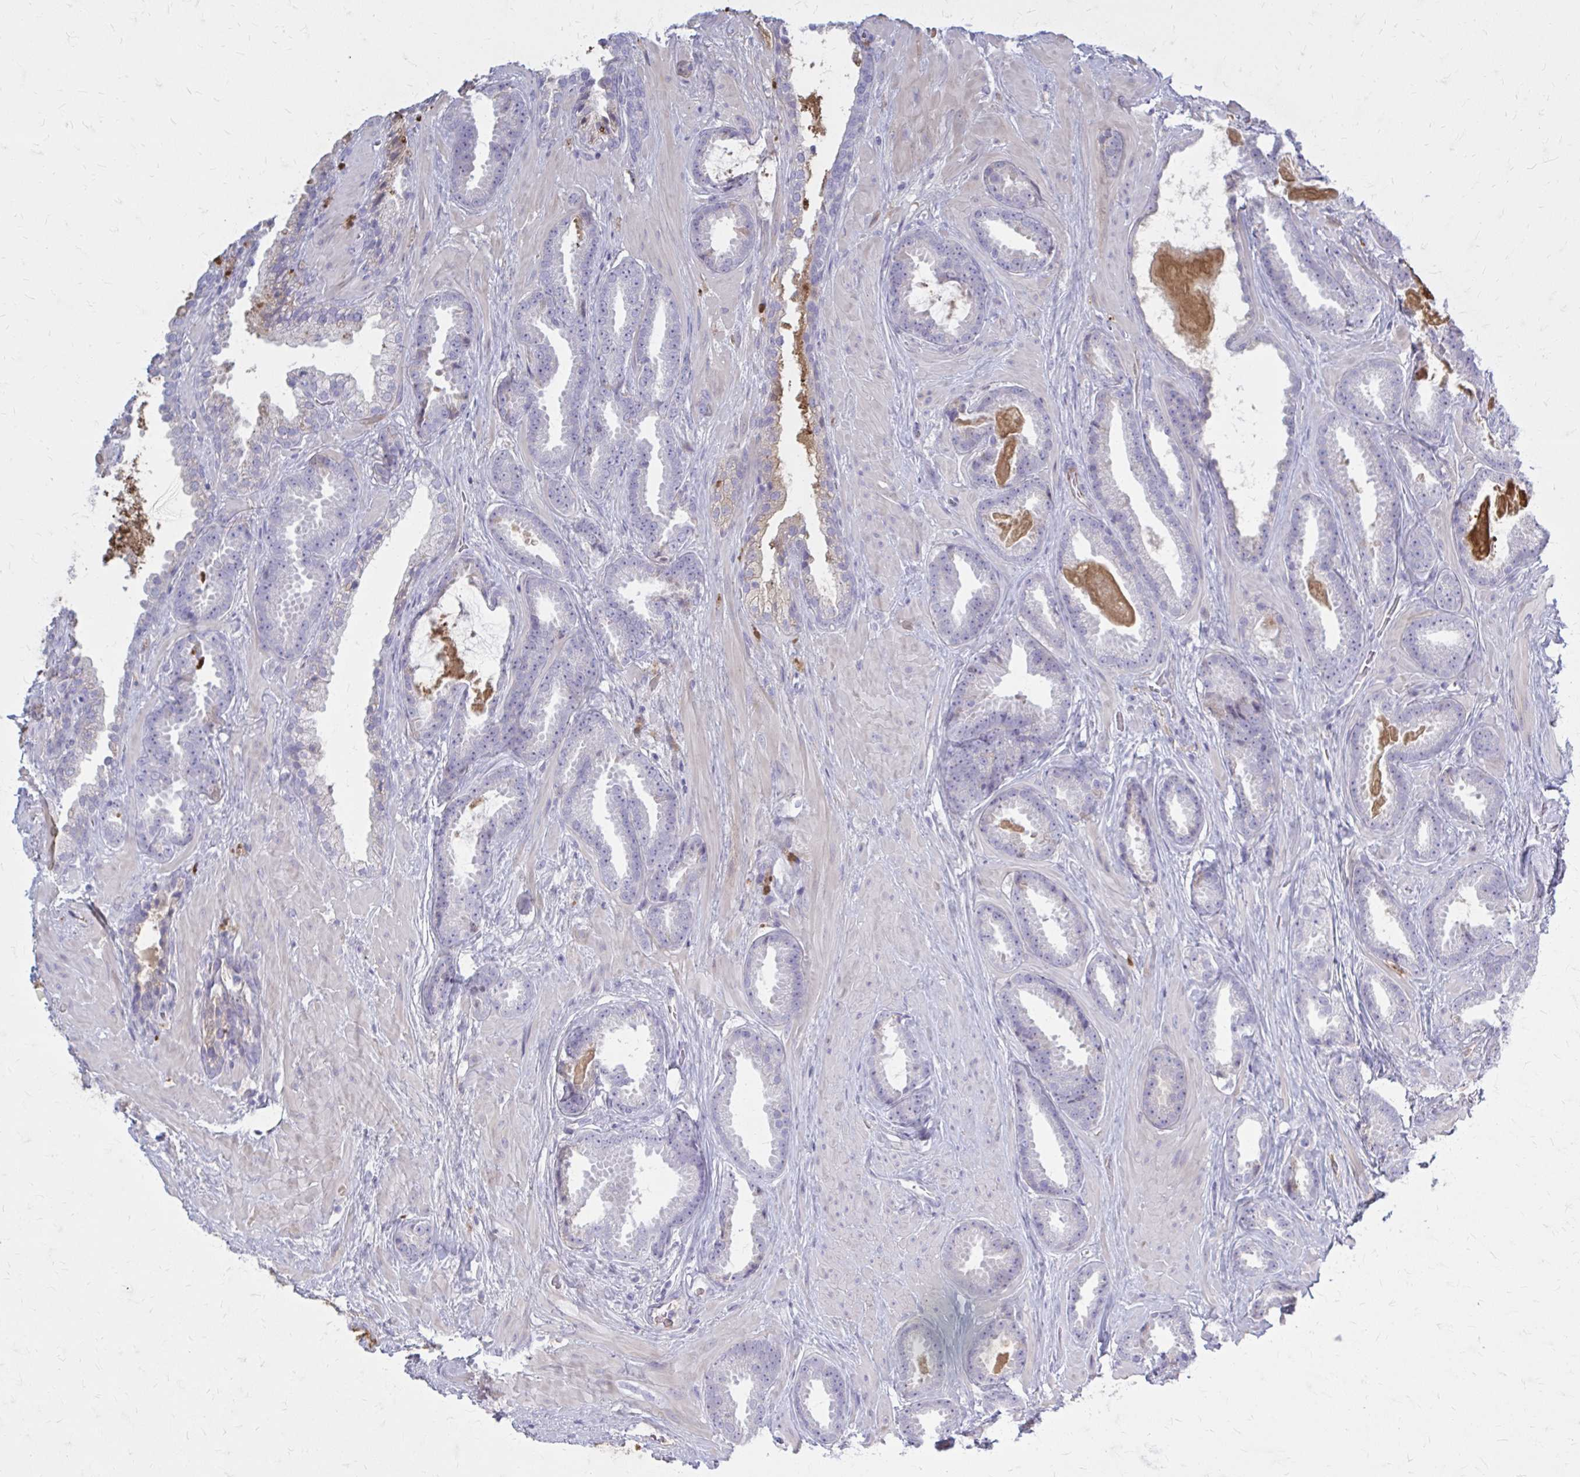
{"staining": {"intensity": "negative", "quantity": "none", "location": "none"}, "tissue": "prostate cancer", "cell_type": "Tumor cells", "image_type": "cancer", "snomed": [{"axis": "morphology", "description": "Adenocarcinoma, Low grade"}, {"axis": "topography", "description": "Prostate"}], "caption": "Prostate adenocarcinoma (low-grade) was stained to show a protein in brown. There is no significant staining in tumor cells.", "gene": "SERPIND1", "patient": {"sex": "male", "age": 62}}